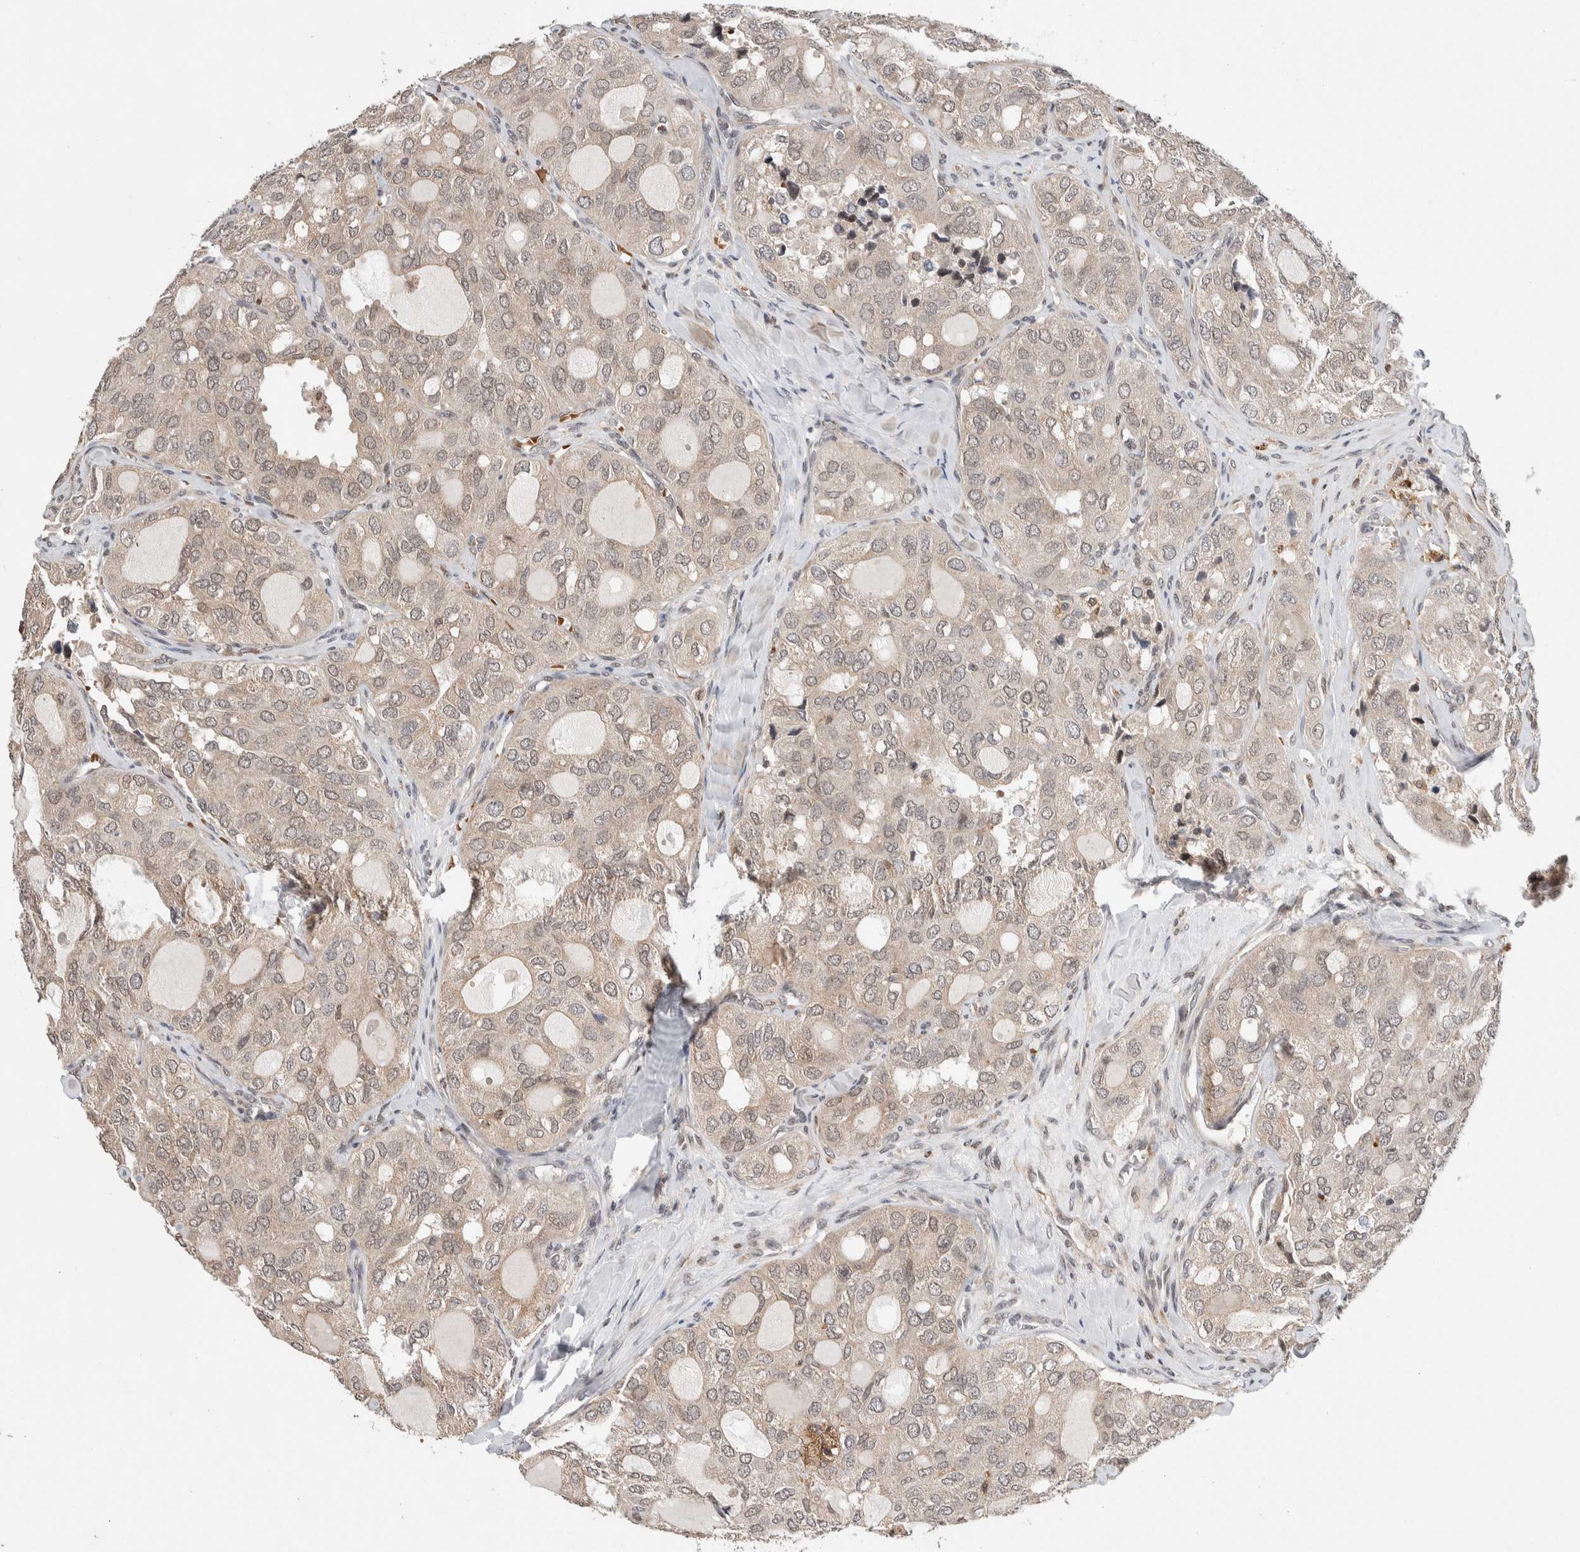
{"staining": {"intensity": "weak", "quantity": ">75%", "location": "cytoplasmic/membranous"}, "tissue": "thyroid cancer", "cell_type": "Tumor cells", "image_type": "cancer", "snomed": [{"axis": "morphology", "description": "Follicular adenoma carcinoma, NOS"}, {"axis": "topography", "description": "Thyroid gland"}], "caption": "Thyroid cancer stained for a protein demonstrates weak cytoplasmic/membranous positivity in tumor cells. The protein of interest is shown in brown color, while the nuclei are stained blue.", "gene": "KCNK1", "patient": {"sex": "male", "age": 75}}